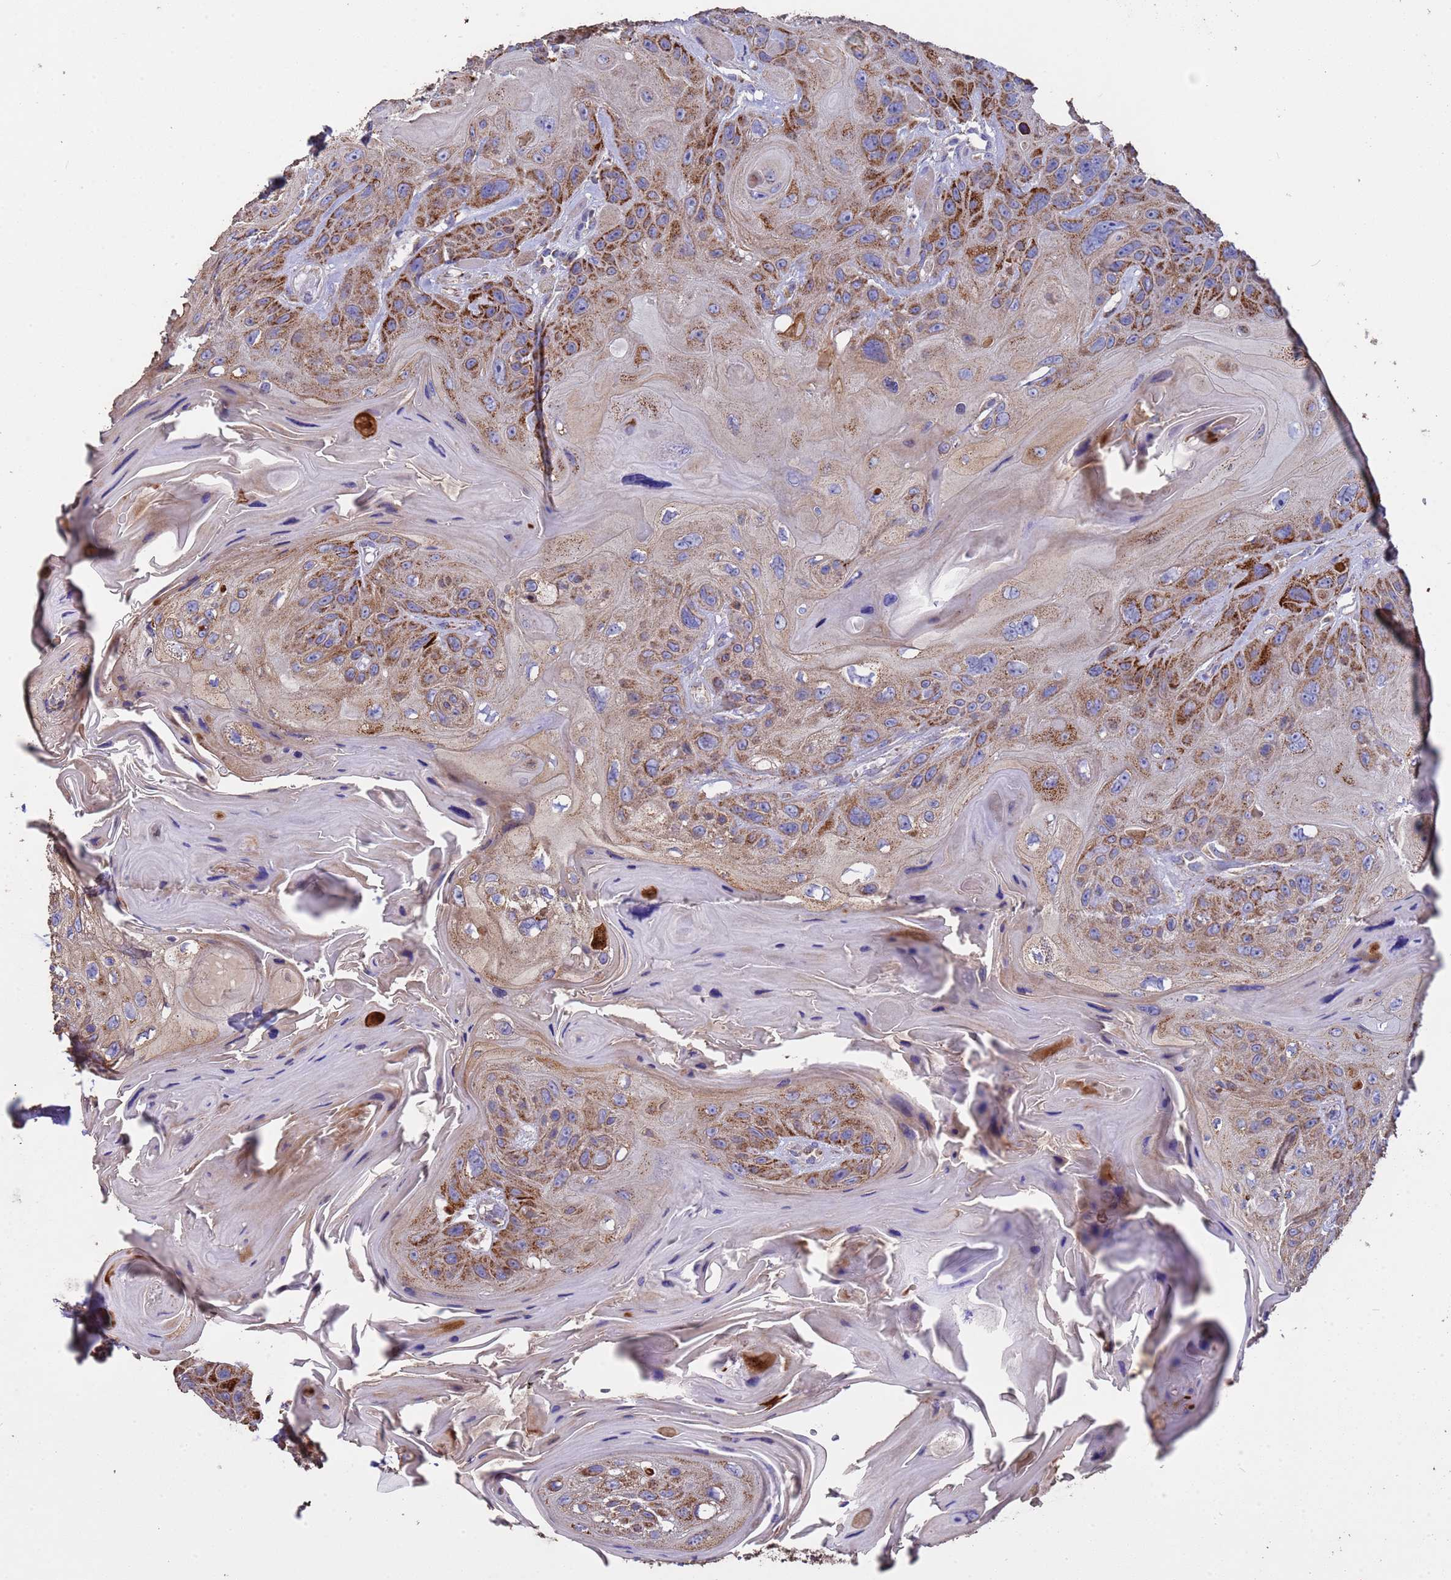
{"staining": {"intensity": "strong", "quantity": ">75%", "location": "cytoplasmic/membranous"}, "tissue": "head and neck cancer", "cell_type": "Tumor cells", "image_type": "cancer", "snomed": [{"axis": "morphology", "description": "Squamous cell carcinoma, NOS"}, {"axis": "topography", "description": "Head-Neck"}], "caption": "Protein expression analysis of human squamous cell carcinoma (head and neck) reveals strong cytoplasmic/membranous expression in approximately >75% of tumor cells. (IHC, brightfield microscopy, high magnification).", "gene": "ZNFX1", "patient": {"sex": "female", "age": 59}}